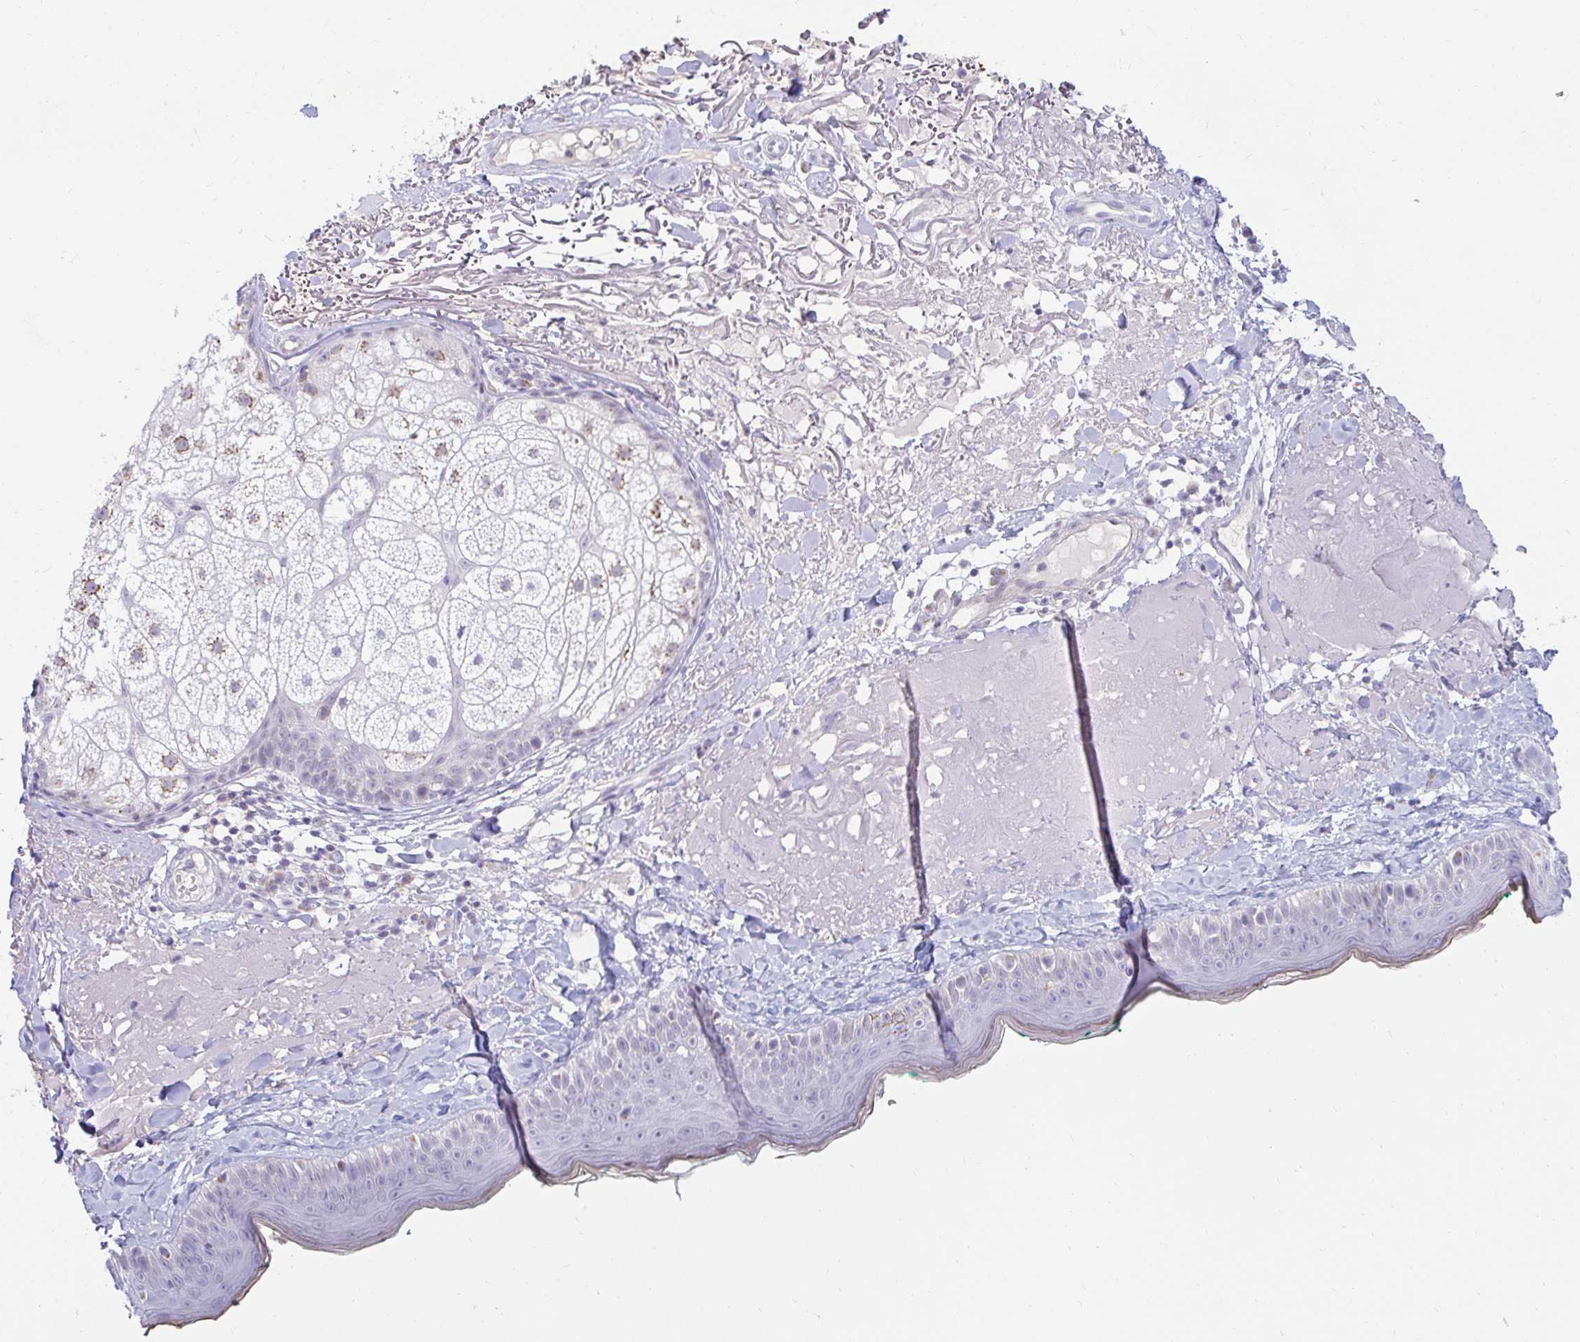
{"staining": {"intensity": "negative", "quantity": "none", "location": "none"}, "tissue": "skin", "cell_type": "Fibroblasts", "image_type": "normal", "snomed": [{"axis": "morphology", "description": "Normal tissue, NOS"}, {"axis": "topography", "description": "Skin"}], "caption": "High power microscopy micrograph of an immunohistochemistry (IHC) micrograph of normal skin, revealing no significant staining in fibroblasts.", "gene": "OR51D1", "patient": {"sex": "male", "age": 73}}